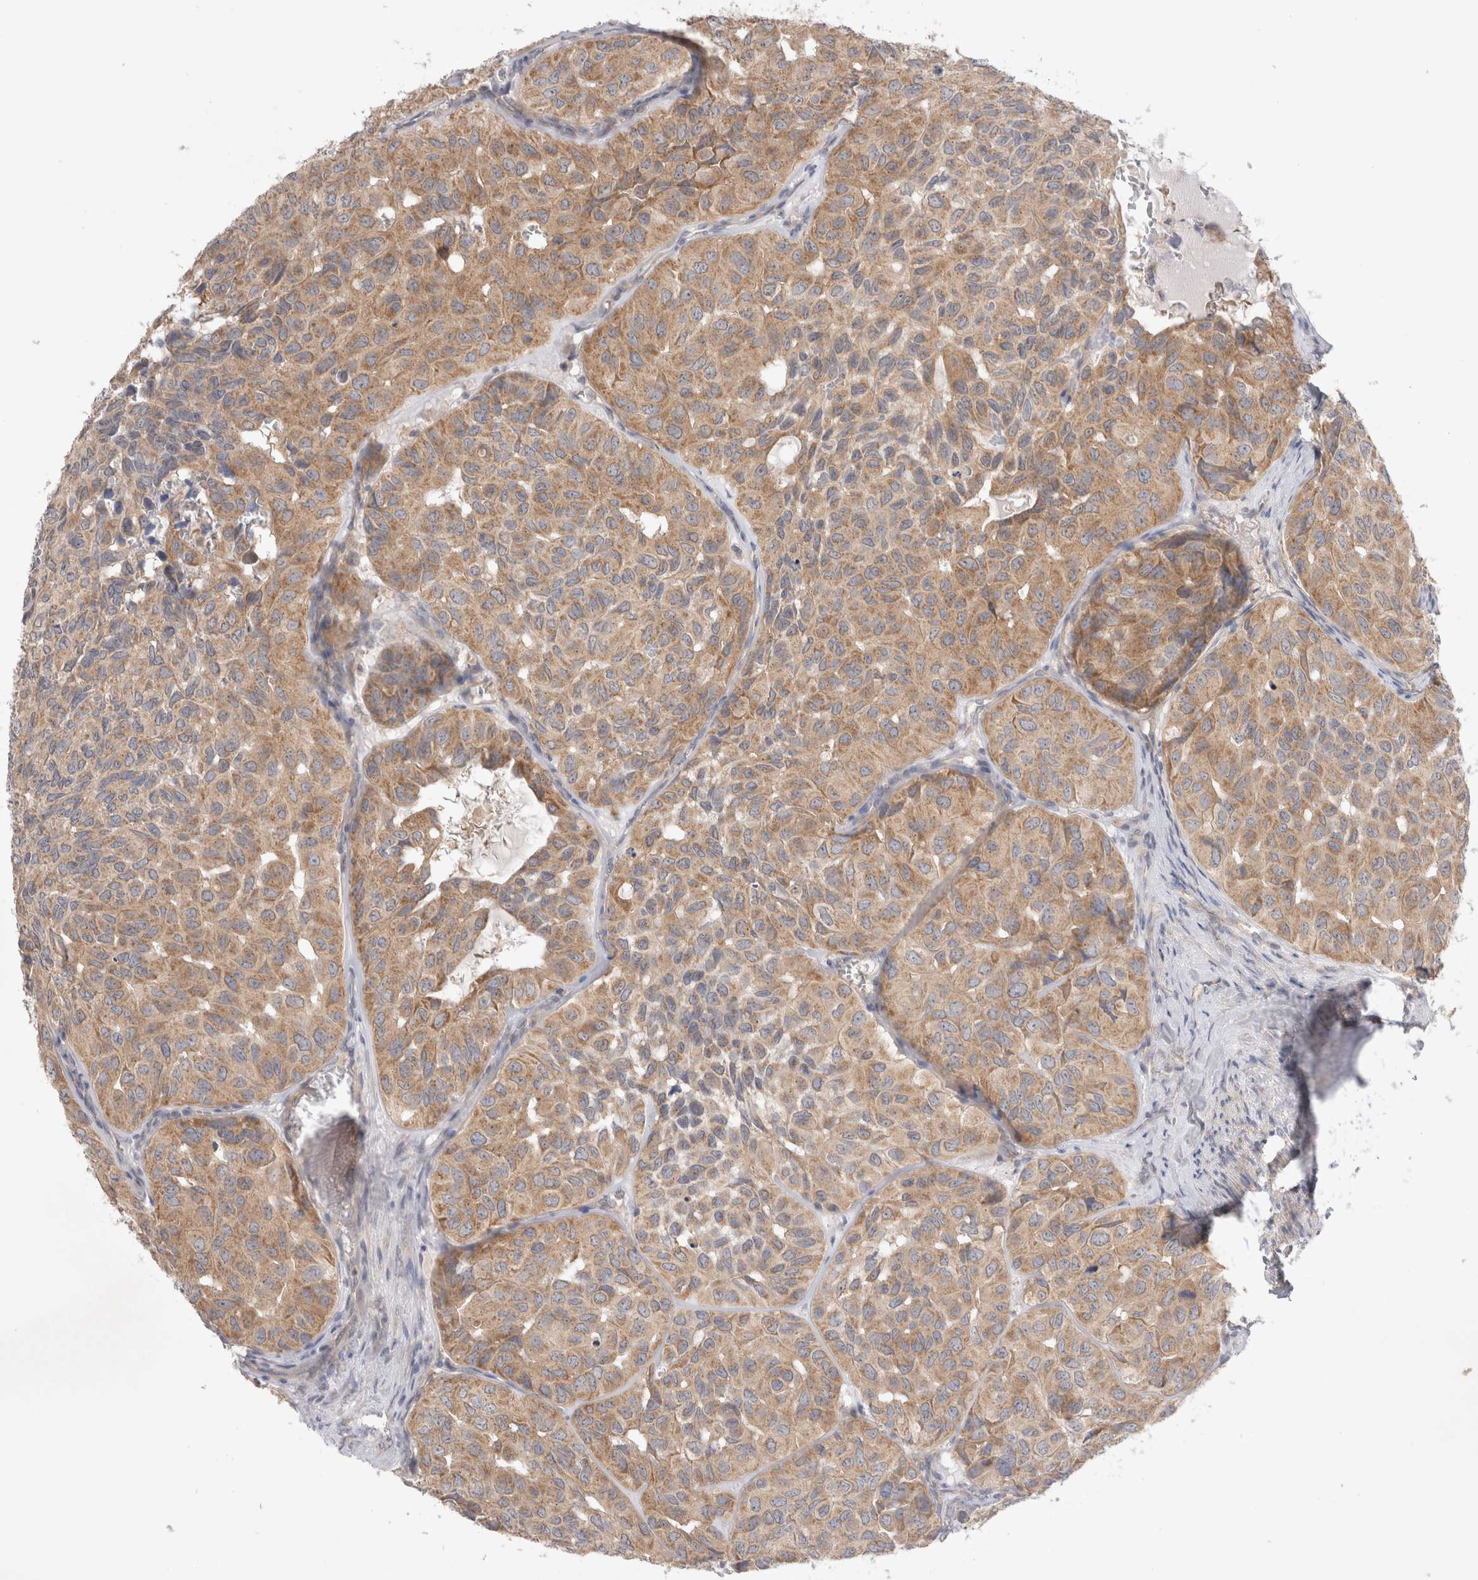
{"staining": {"intensity": "moderate", "quantity": ">75%", "location": "cytoplasmic/membranous"}, "tissue": "head and neck cancer", "cell_type": "Tumor cells", "image_type": "cancer", "snomed": [{"axis": "morphology", "description": "Adenocarcinoma, NOS"}, {"axis": "topography", "description": "Salivary gland, NOS"}, {"axis": "topography", "description": "Head-Neck"}], "caption": "Protein staining of adenocarcinoma (head and neck) tissue shows moderate cytoplasmic/membranous expression in approximately >75% of tumor cells. The protein of interest is shown in brown color, while the nuclei are stained blue.", "gene": "IFT74", "patient": {"sex": "female", "age": 76}}